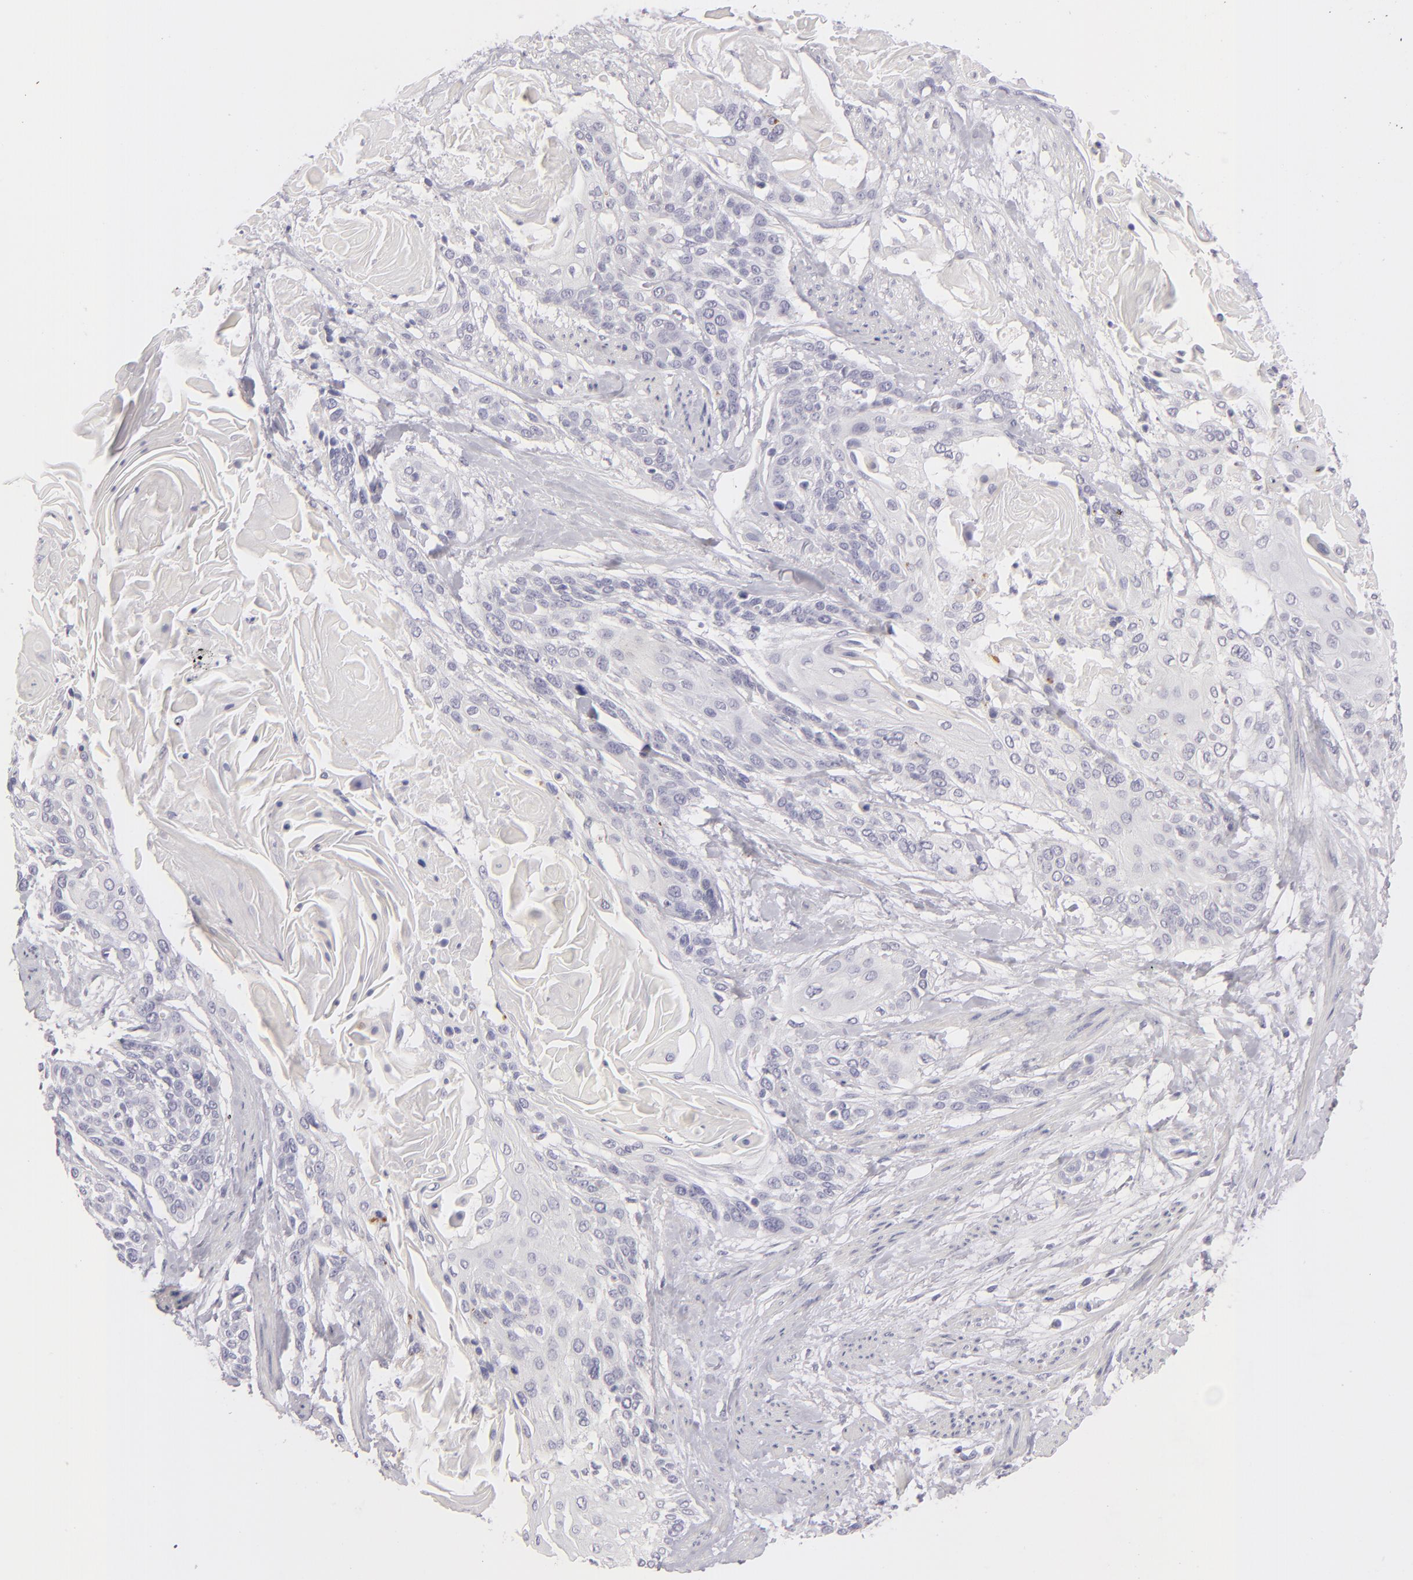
{"staining": {"intensity": "negative", "quantity": "none", "location": "none"}, "tissue": "cervical cancer", "cell_type": "Tumor cells", "image_type": "cancer", "snomed": [{"axis": "morphology", "description": "Squamous cell carcinoma, NOS"}, {"axis": "topography", "description": "Cervix"}], "caption": "Immunohistochemistry histopathology image of human squamous cell carcinoma (cervical) stained for a protein (brown), which exhibits no staining in tumor cells.", "gene": "TNNC1", "patient": {"sex": "female", "age": 57}}